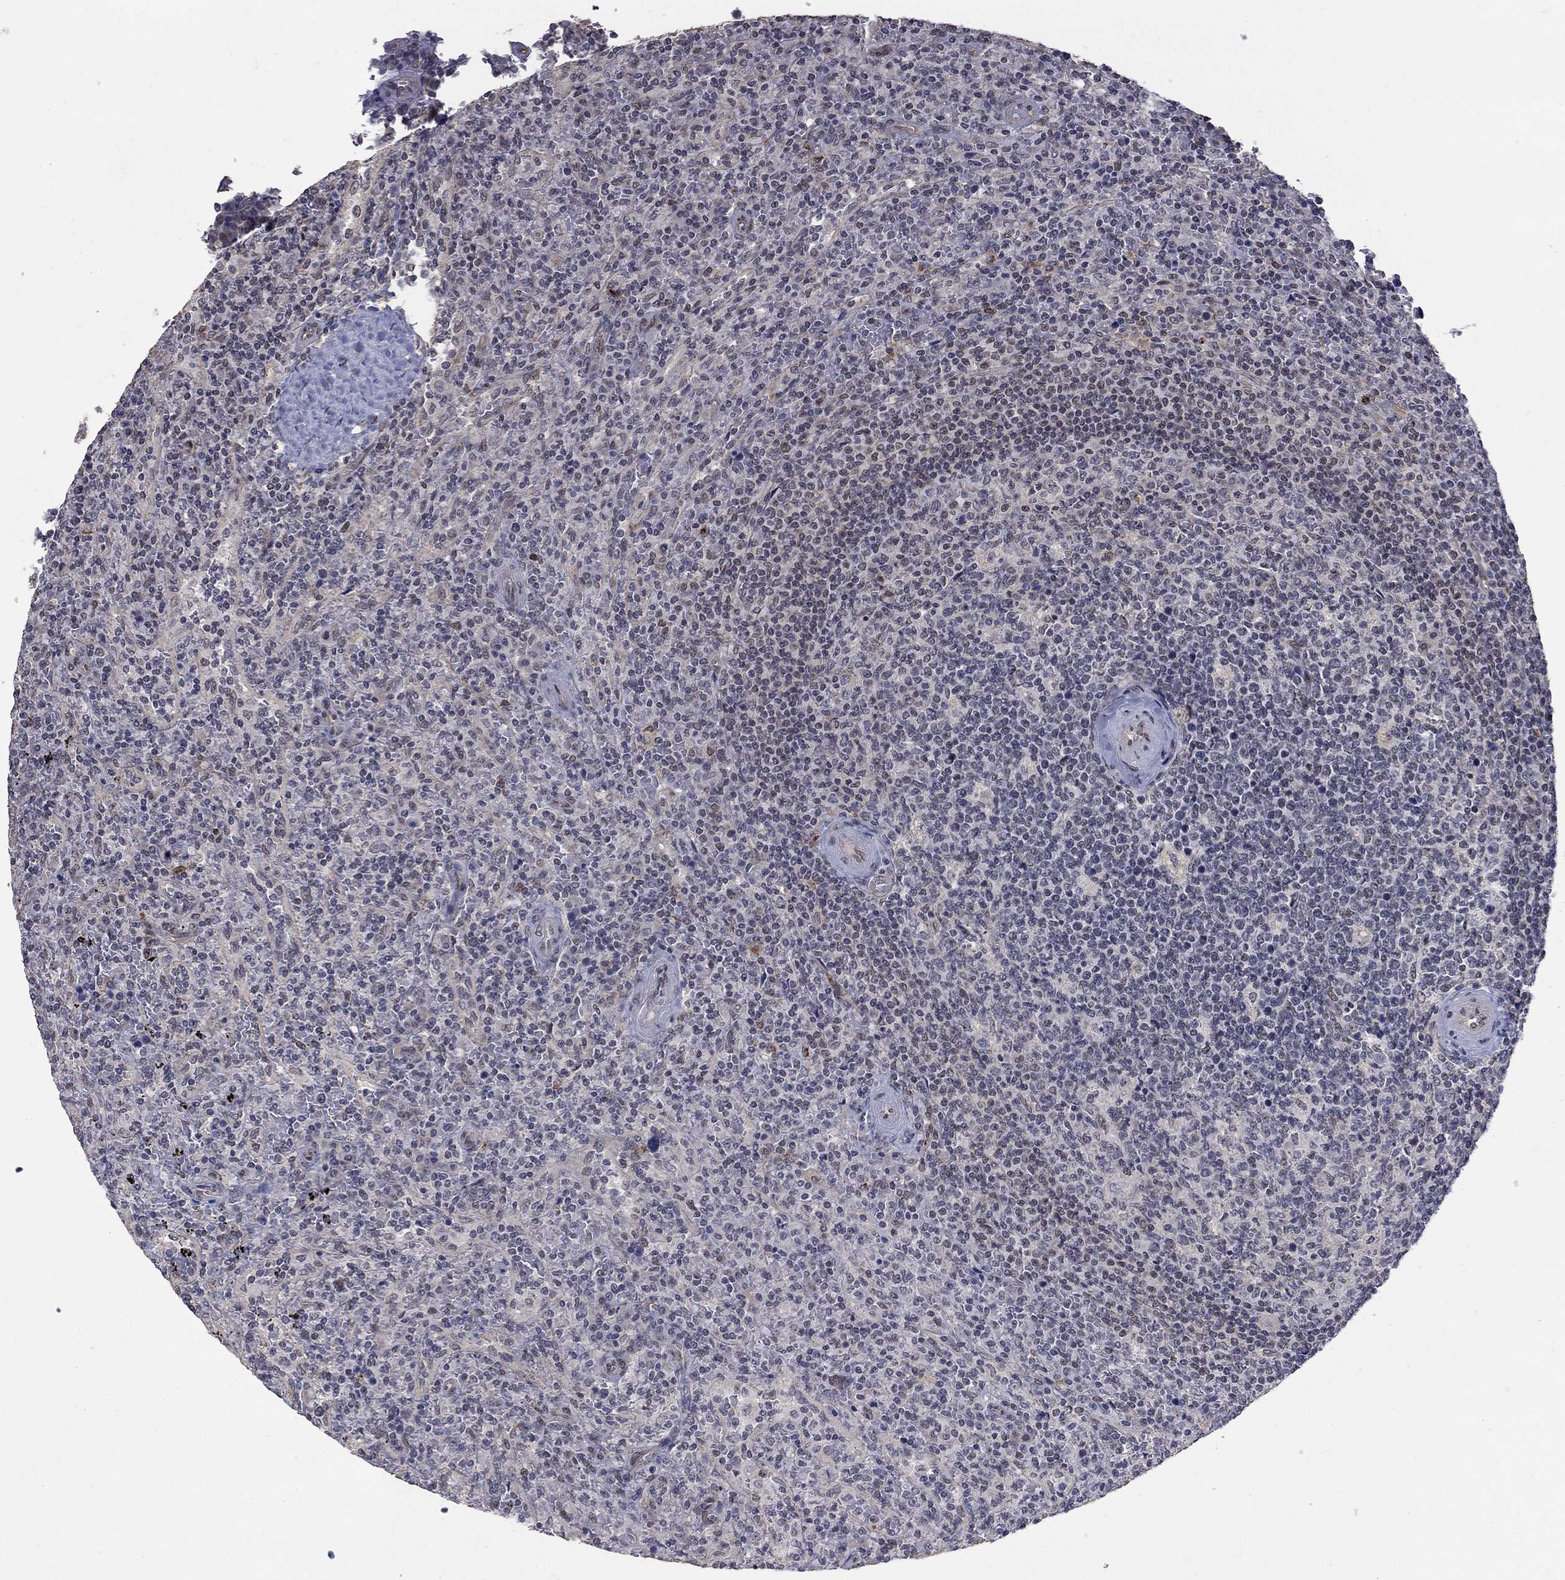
{"staining": {"intensity": "negative", "quantity": "none", "location": "none"}, "tissue": "lymphoma", "cell_type": "Tumor cells", "image_type": "cancer", "snomed": [{"axis": "morphology", "description": "Malignant lymphoma, non-Hodgkin's type, Low grade"}, {"axis": "topography", "description": "Spleen"}], "caption": "IHC micrograph of neoplastic tissue: human low-grade malignant lymphoma, non-Hodgkin's type stained with DAB reveals no significant protein staining in tumor cells.", "gene": "GRIA3", "patient": {"sex": "male", "age": 62}}